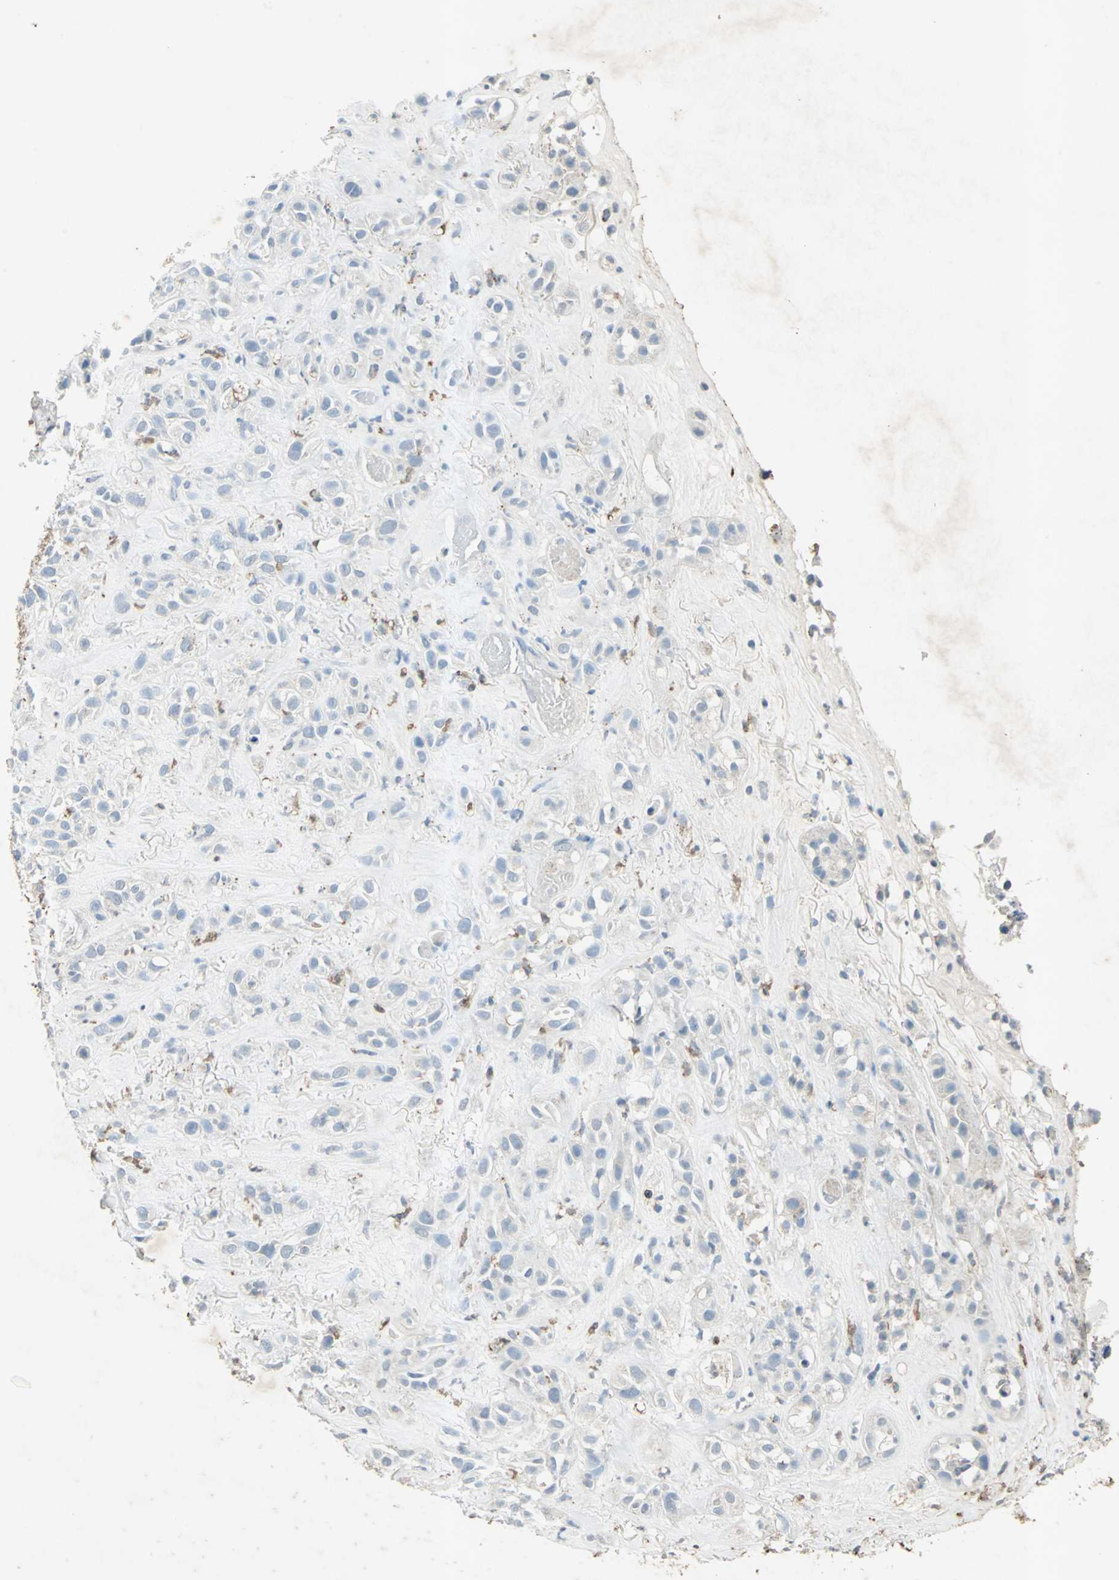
{"staining": {"intensity": "negative", "quantity": "none", "location": "none"}, "tissue": "head and neck cancer", "cell_type": "Tumor cells", "image_type": "cancer", "snomed": [{"axis": "morphology", "description": "Squamous cell carcinoma, NOS"}, {"axis": "topography", "description": "Head-Neck"}], "caption": "Human head and neck squamous cell carcinoma stained for a protein using immunohistochemistry demonstrates no positivity in tumor cells.", "gene": "CAMK2B", "patient": {"sex": "male", "age": 62}}